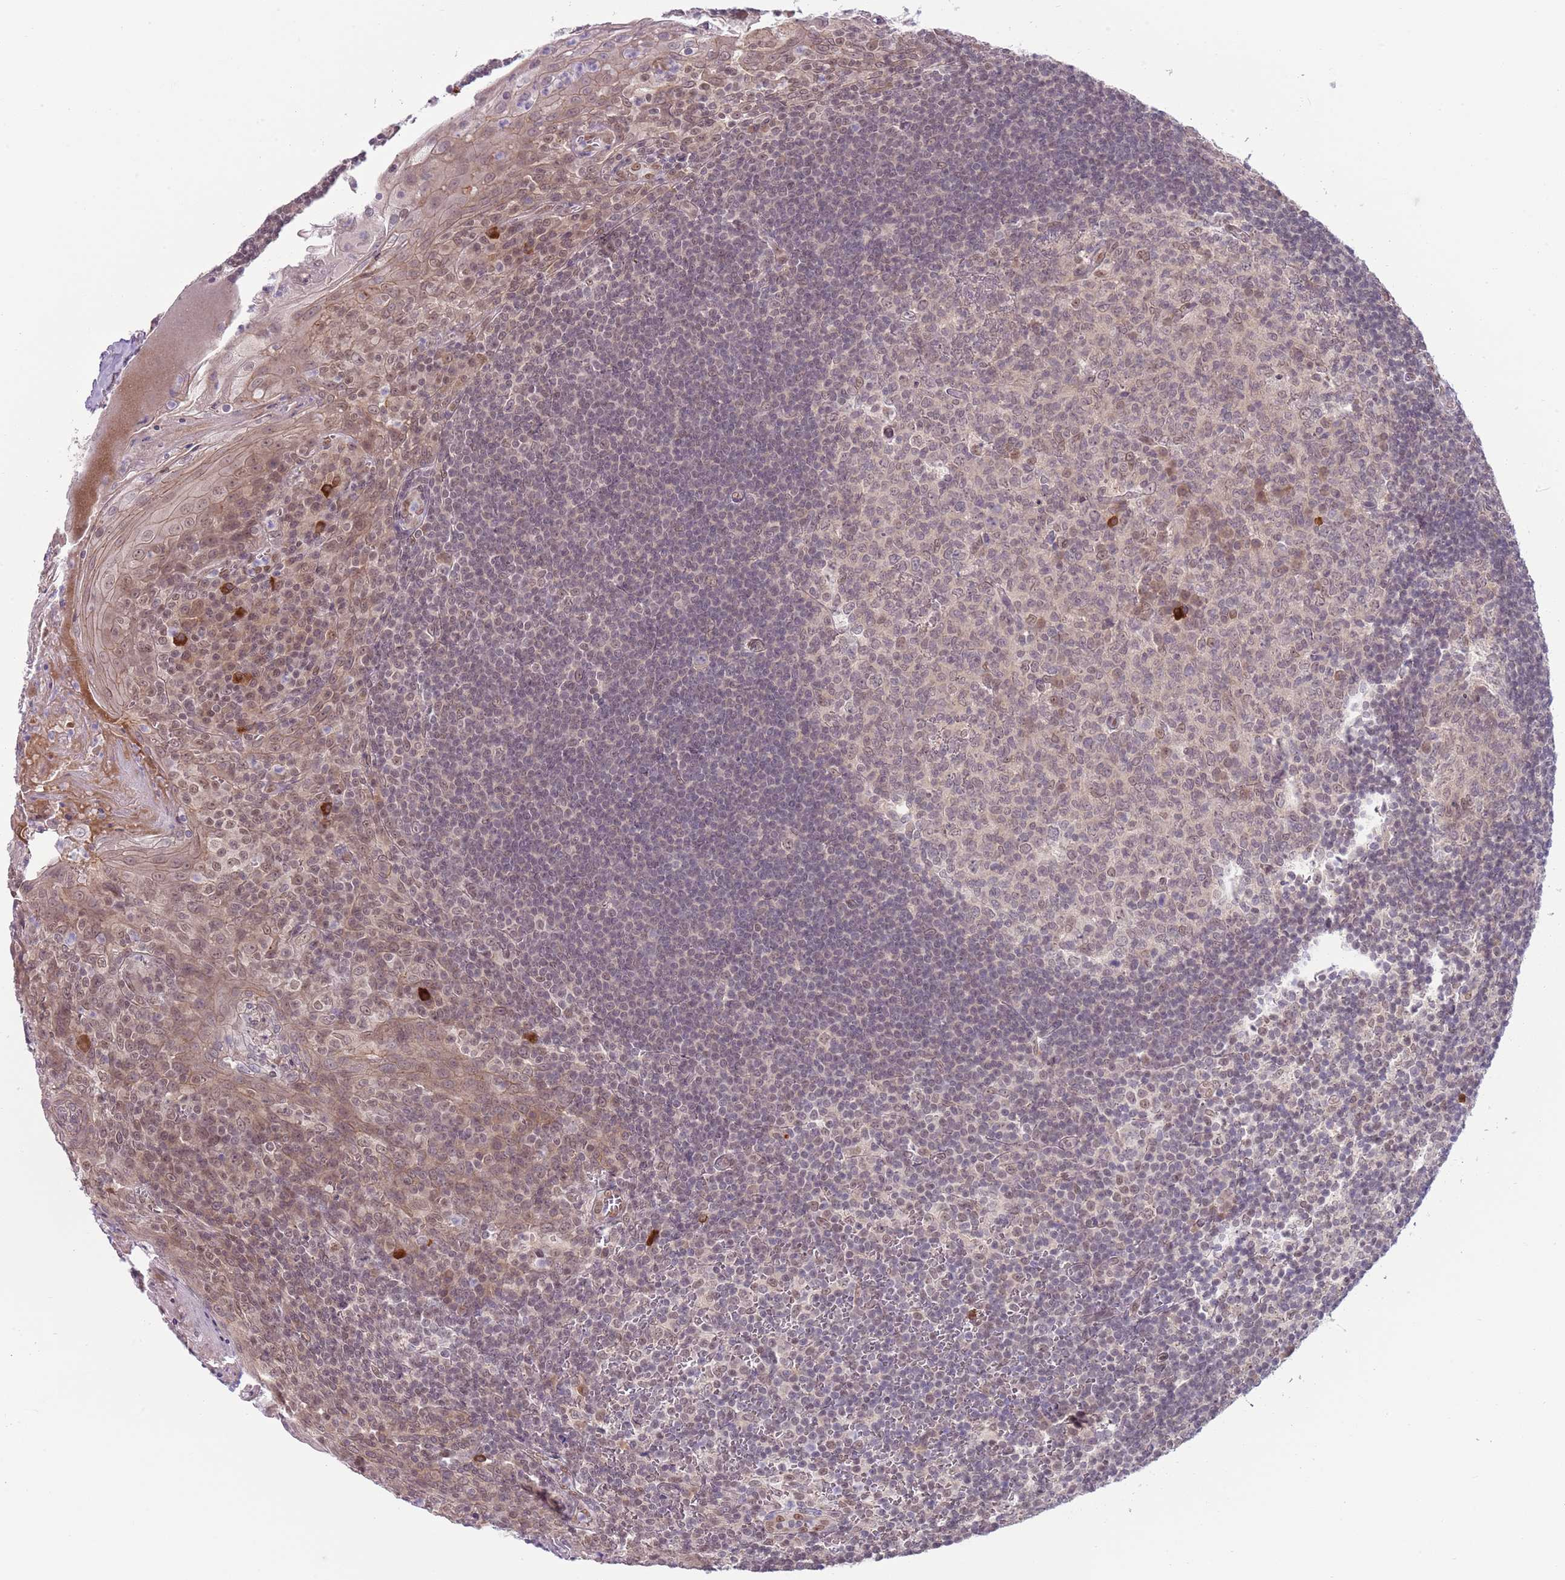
{"staining": {"intensity": "weak", "quantity": "<25%", "location": "nuclear"}, "tissue": "tonsil", "cell_type": "Germinal center cells", "image_type": "normal", "snomed": [{"axis": "morphology", "description": "Normal tissue, NOS"}, {"axis": "topography", "description": "Tonsil"}], "caption": "IHC micrograph of normal tonsil: human tonsil stained with DAB exhibits no significant protein positivity in germinal center cells.", "gene": "TM2D1", "patient": {"sex": "male", "age": 27}}